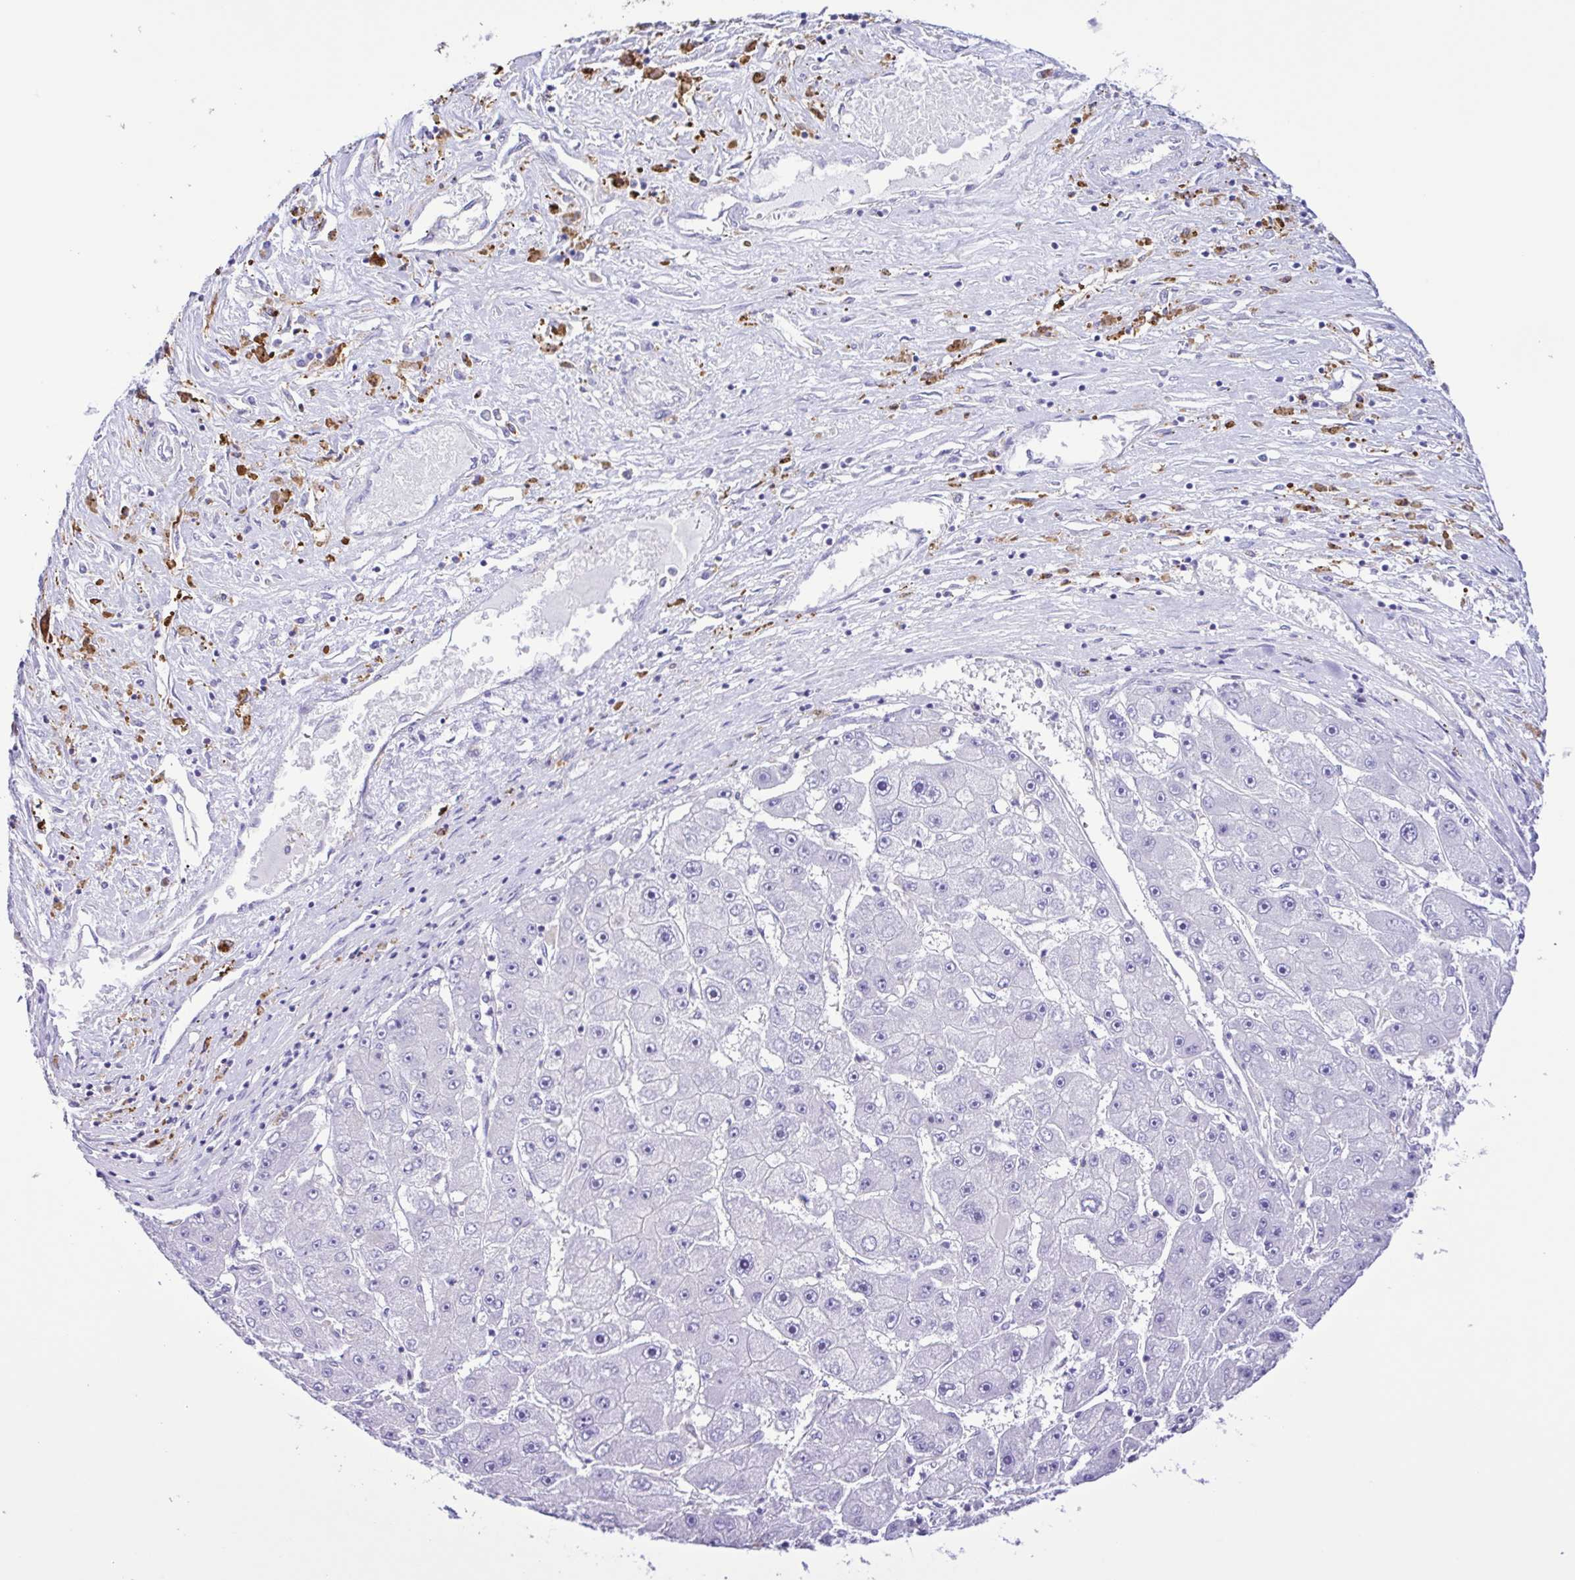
{"staining": {"intensity": "negative", "quantity": "none", "location": "none"}, "tissue": "liver cancer", "cell_type": "Tumor cells", "image_type": "cancer", "snomed": [{"axis": "morphology", "description": "Carcinoma, Hepatocellular, NOS"}, {"axis": "topography", "description": "Liver"}], "caption": "IHC micrograph of human liver hepatocellular carcinoma stained for a protein (brown), which displays no staining in tumor cells.", "gene": "CYP17A1", "patient": {"sex": "female", "age": 61}}